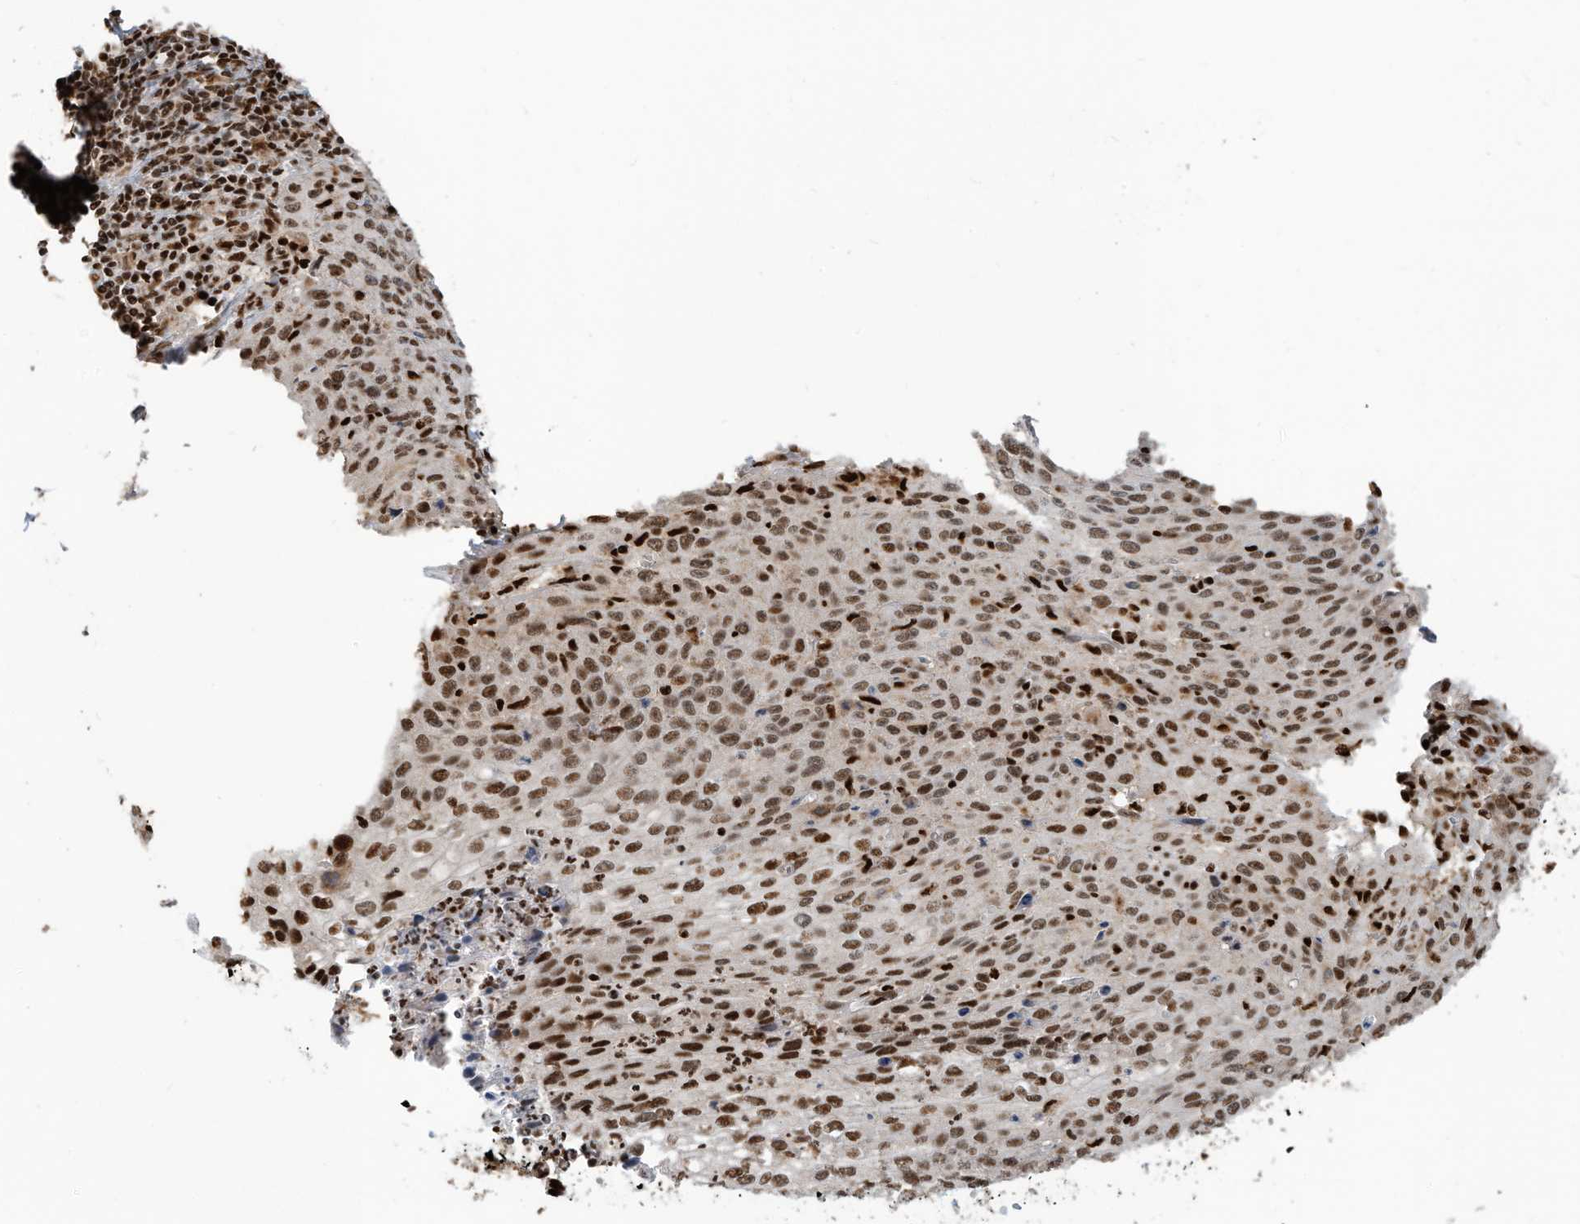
{"staining": {"intensity": "moderate", "quantity": ">75%", "location": "nuclear"}, "tissue": "cervical cancer", "cell_type": "Tumor cells", "image_type": "cancer", "snomed": [{"axis": "morphology", "description": "Squamous cell carcinoma, NOS"}, {"axis": "topography", "description": "Cervix"}], "caption": "Protein staining shows moderate nuclear expression in approximately >75% of tumor cells in cervical cancer. (DAB (3,3'-diaminobenzidine) IHC with brightfield microscopy, high magnification).", "gene": "SAMD15", "patient": {"sex": "female", "age": 32}}